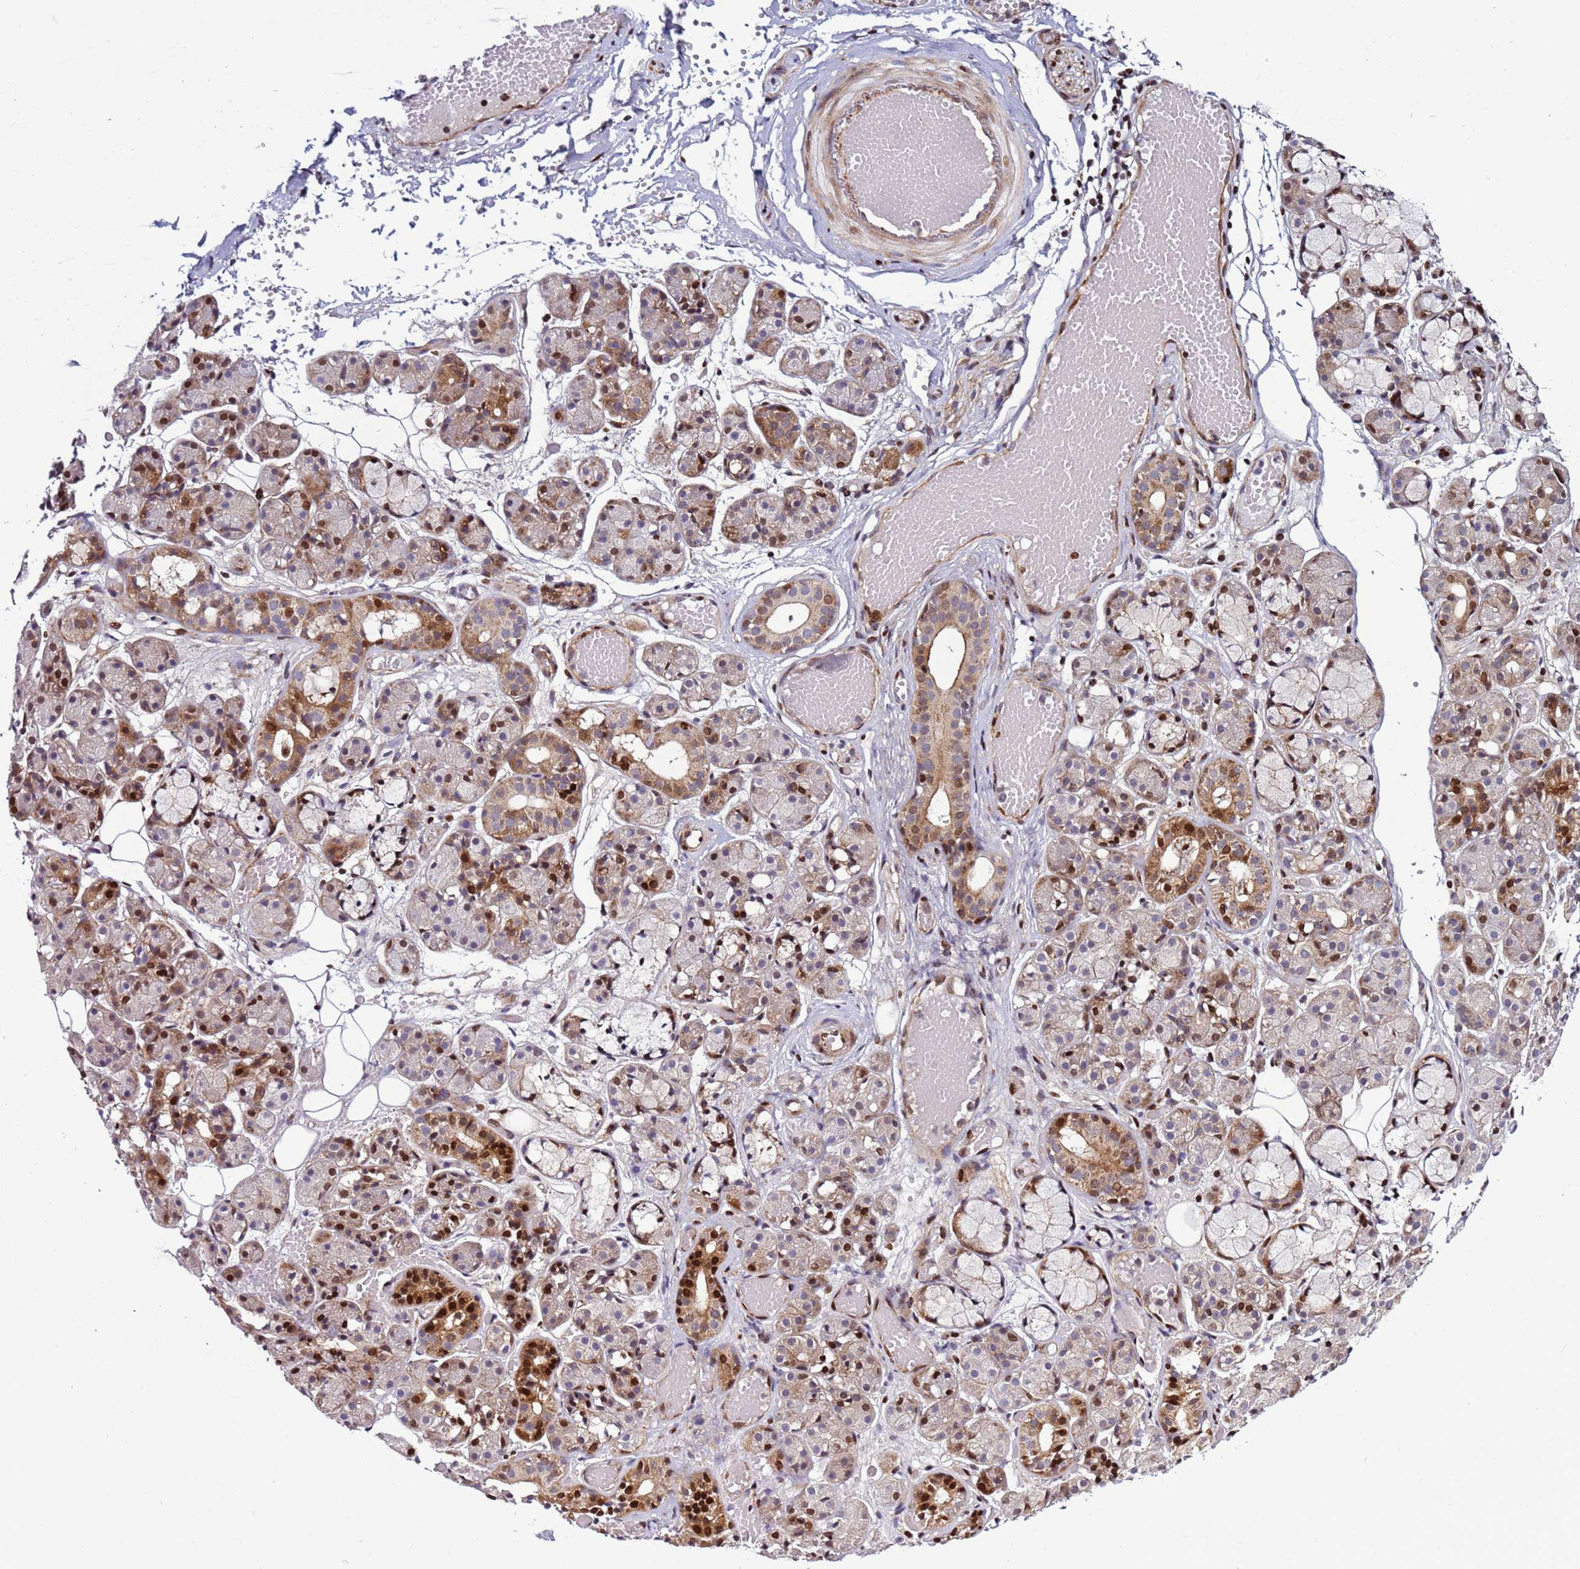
{"staining": {"intensity": "strong", "quantity": "25%-75%", "location": "cytoplasmic/membranous,nuclear"}, "tissue": "salivary gland", "cell_type": "Glandular cells", "image_type": "normal", "snomed": [{"axis": "morphology", "description": "Normal tissue, NOS"}, {"axis": "topography", "description": "Salivary gland"}], "caption": "Strong cytoplasmic/membranous,nuclear positivity for a protein is present in about 25%-75% of glandular cells of benign salivary gland using immunohistochemistry (IHC).", "gene": "WBP11", "patient": {"sex": "male", "age": 63}}